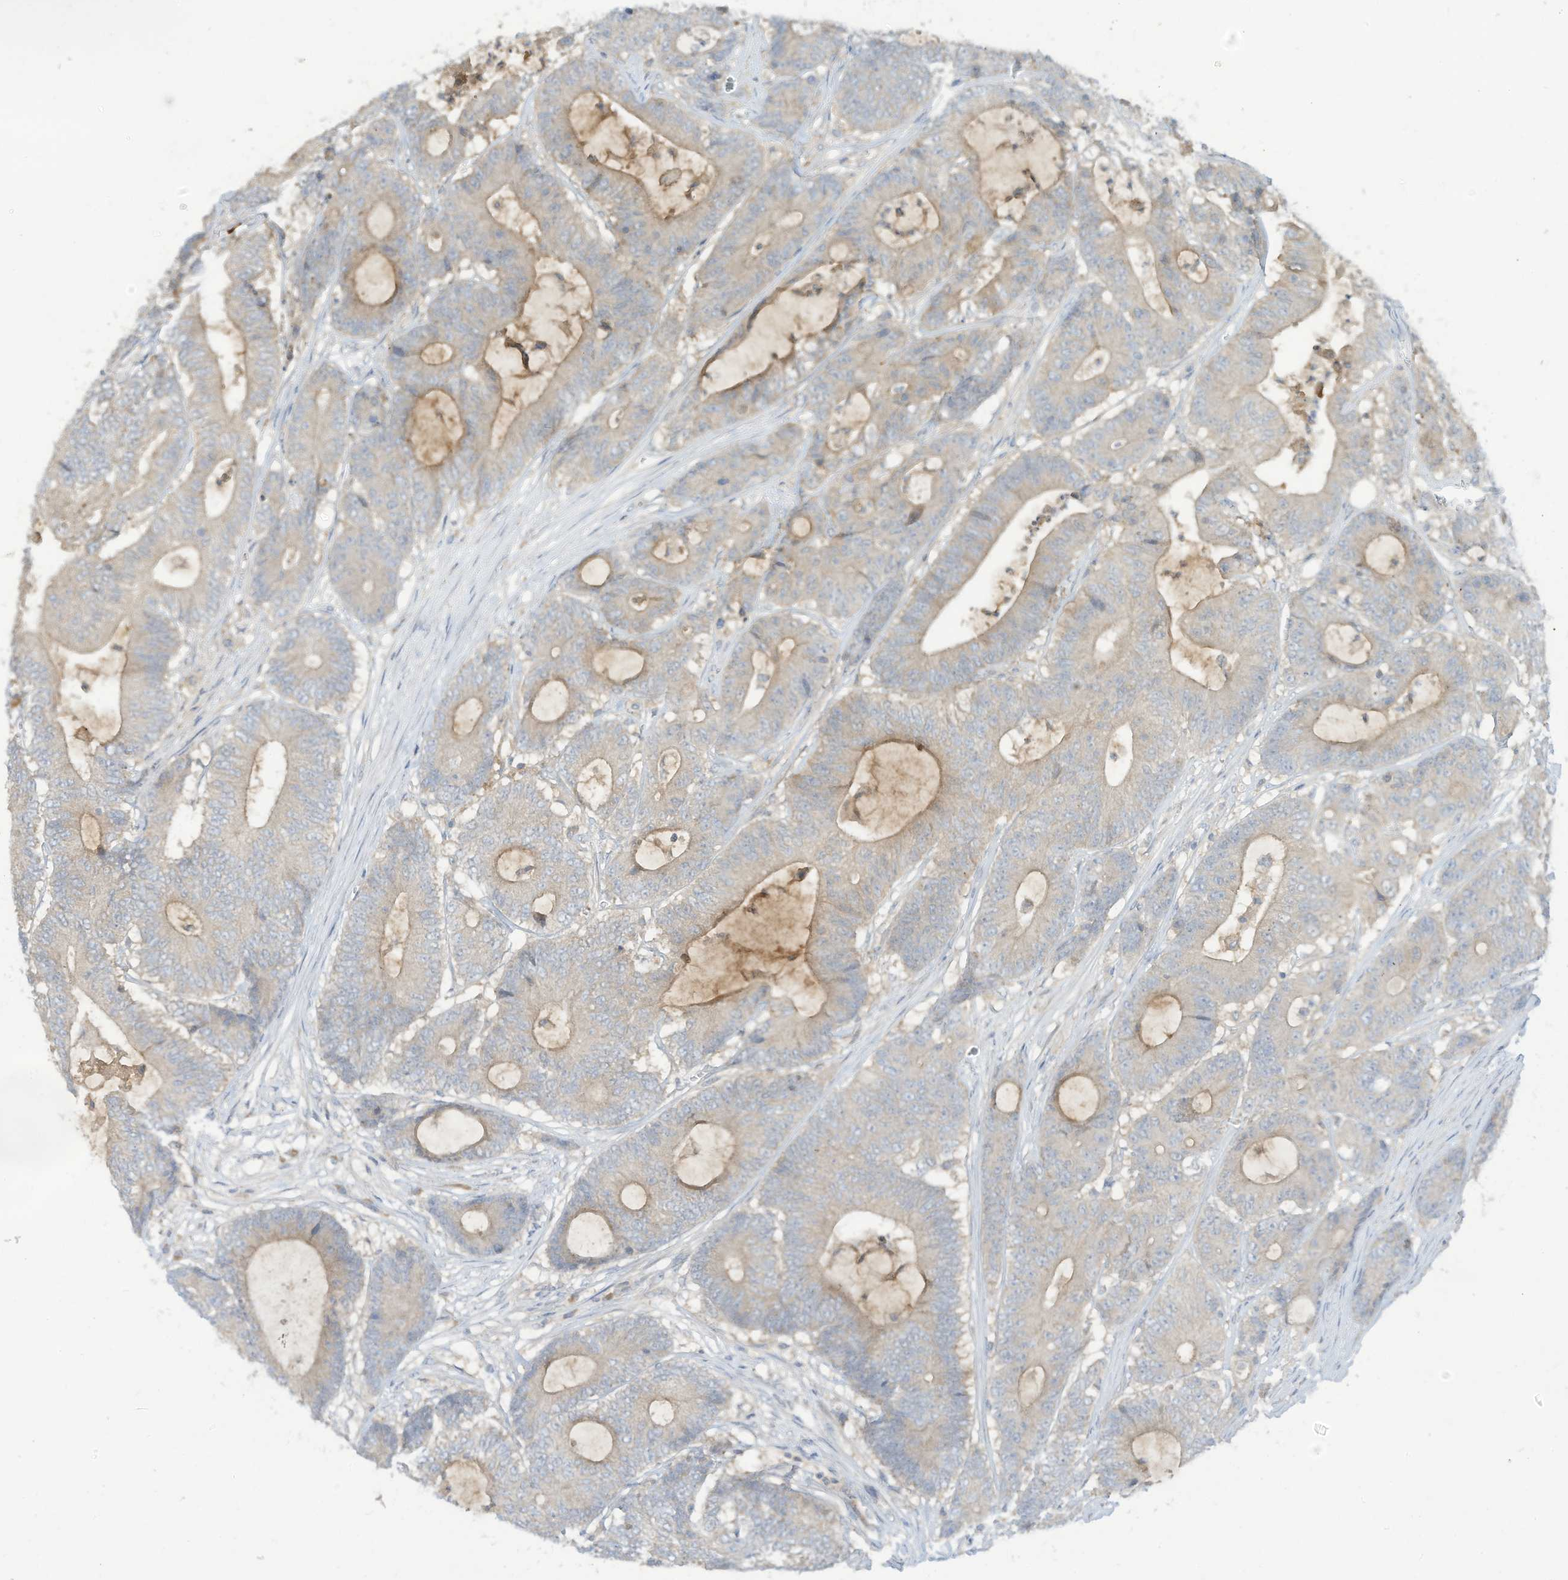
{"staining": {"intensity": "weak", "quantity": "25%-75%", "location": "cytoplasmic/membranous"}, "tissue": "colorectal cancer", "cell_type": "Tumor cells", "image_type": "cancer", "snomed": [{"axis": "morphology", "description": "Adenocarcinoma, NOS"}, {"axis": "topography", "description": "Colon"}], "caption": "The image demonstrates immunohistochemical staining of adenocarcinoma (colorectal). There is weak cytoplasmic/membranous positivity is seen in approximately 25%-75% of tumor cells.", "gene": "LRRN2", "patient": {"sex": "female", "age": 84}}